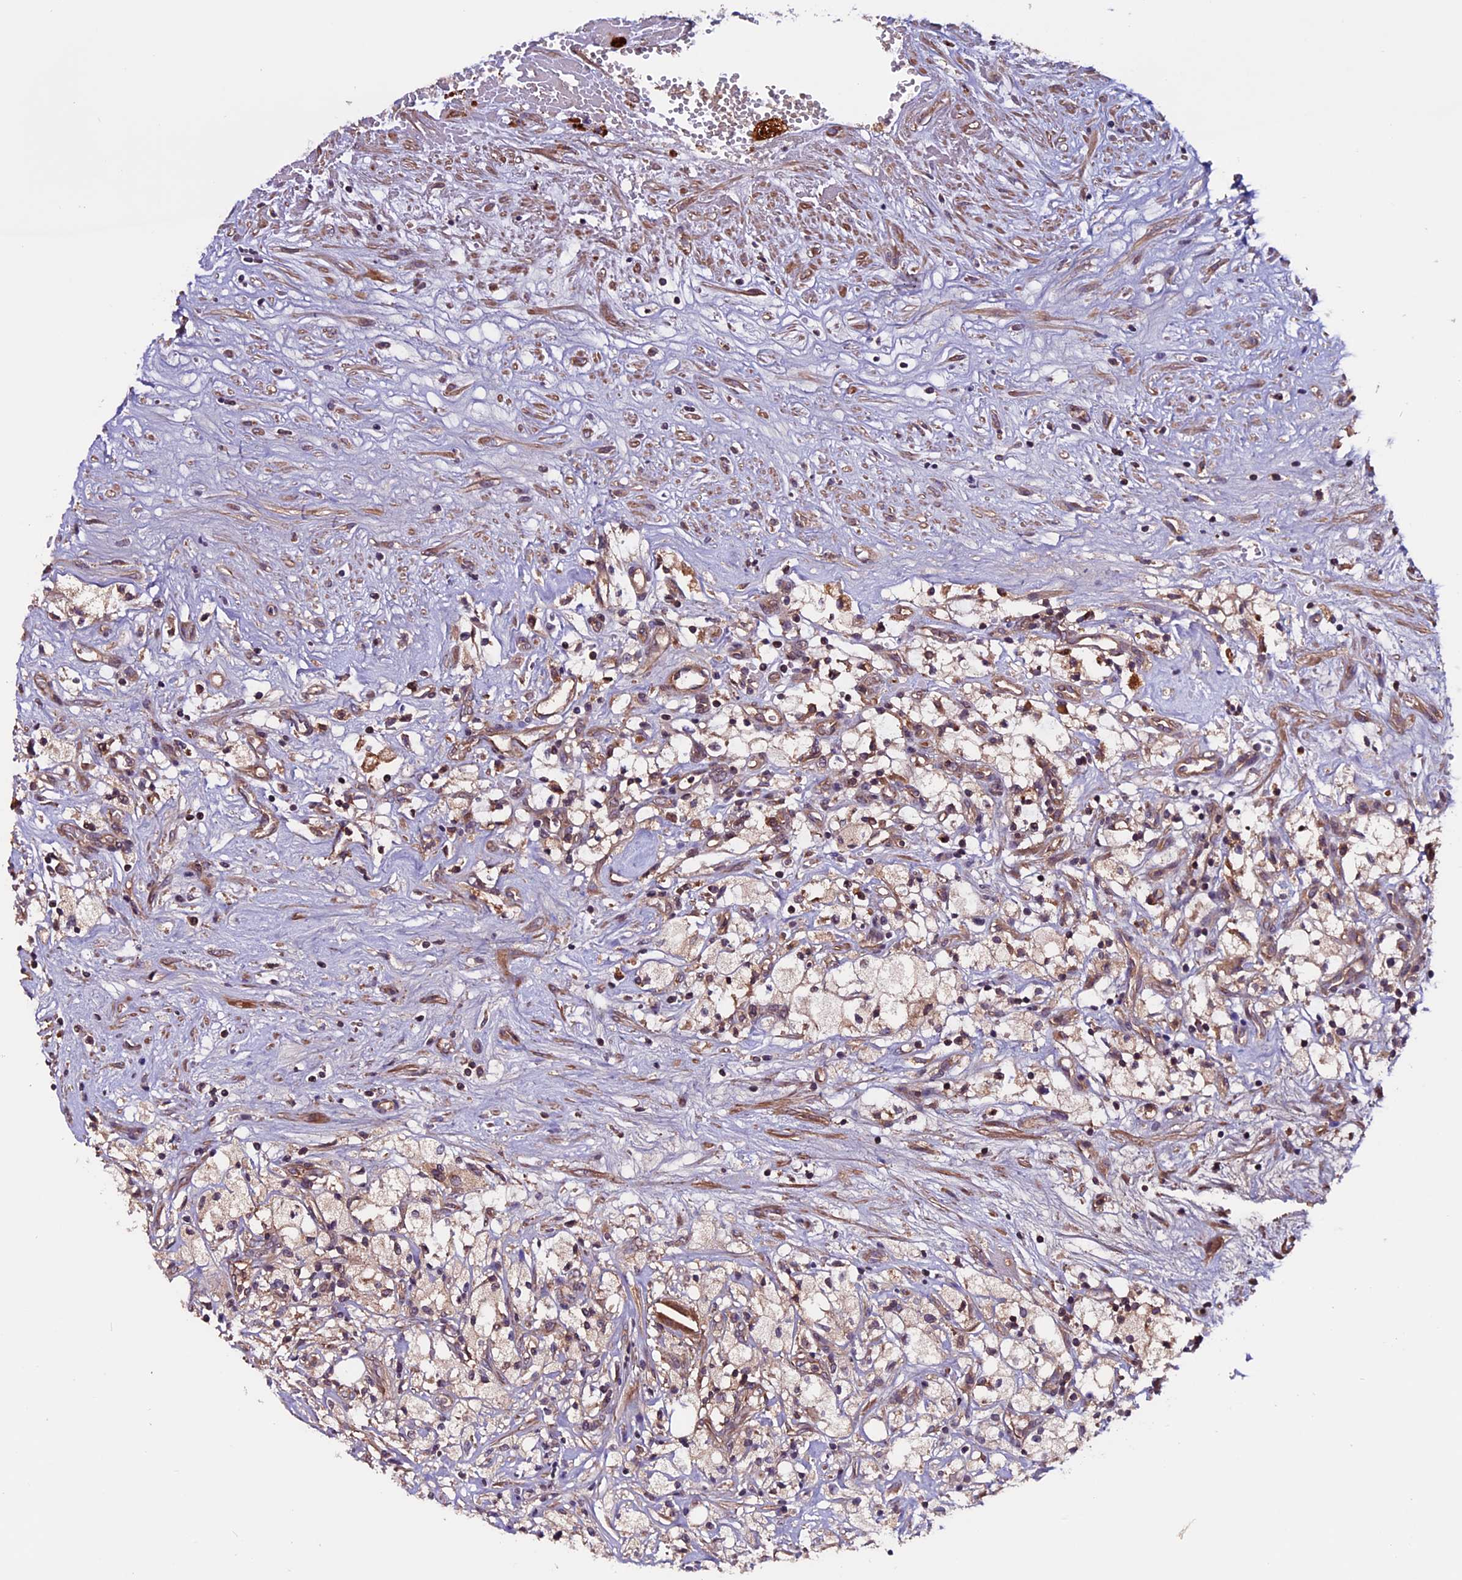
{"staining": {"intensity": "weak", "quantity": "25%-75%", "location": "cytoplasmic/membranous"}, "tissue": "renal cancer", "cell_type": "Tumor cells", "image_type": "cancer", "snomed": [{"axis": "morphology", "description": "Adenocarcinoma, NOS"}, {"axis": "topography", "description": "Kidney"}], "caption": "The histopathology image exhibits a brown stain indicating the presence of a protein in the cytoplasmic/membranous of tumor cells in adenocarcinoma (renal).", "gene": "ZNF598", "patient": {"sex": "male", "age": 59}}